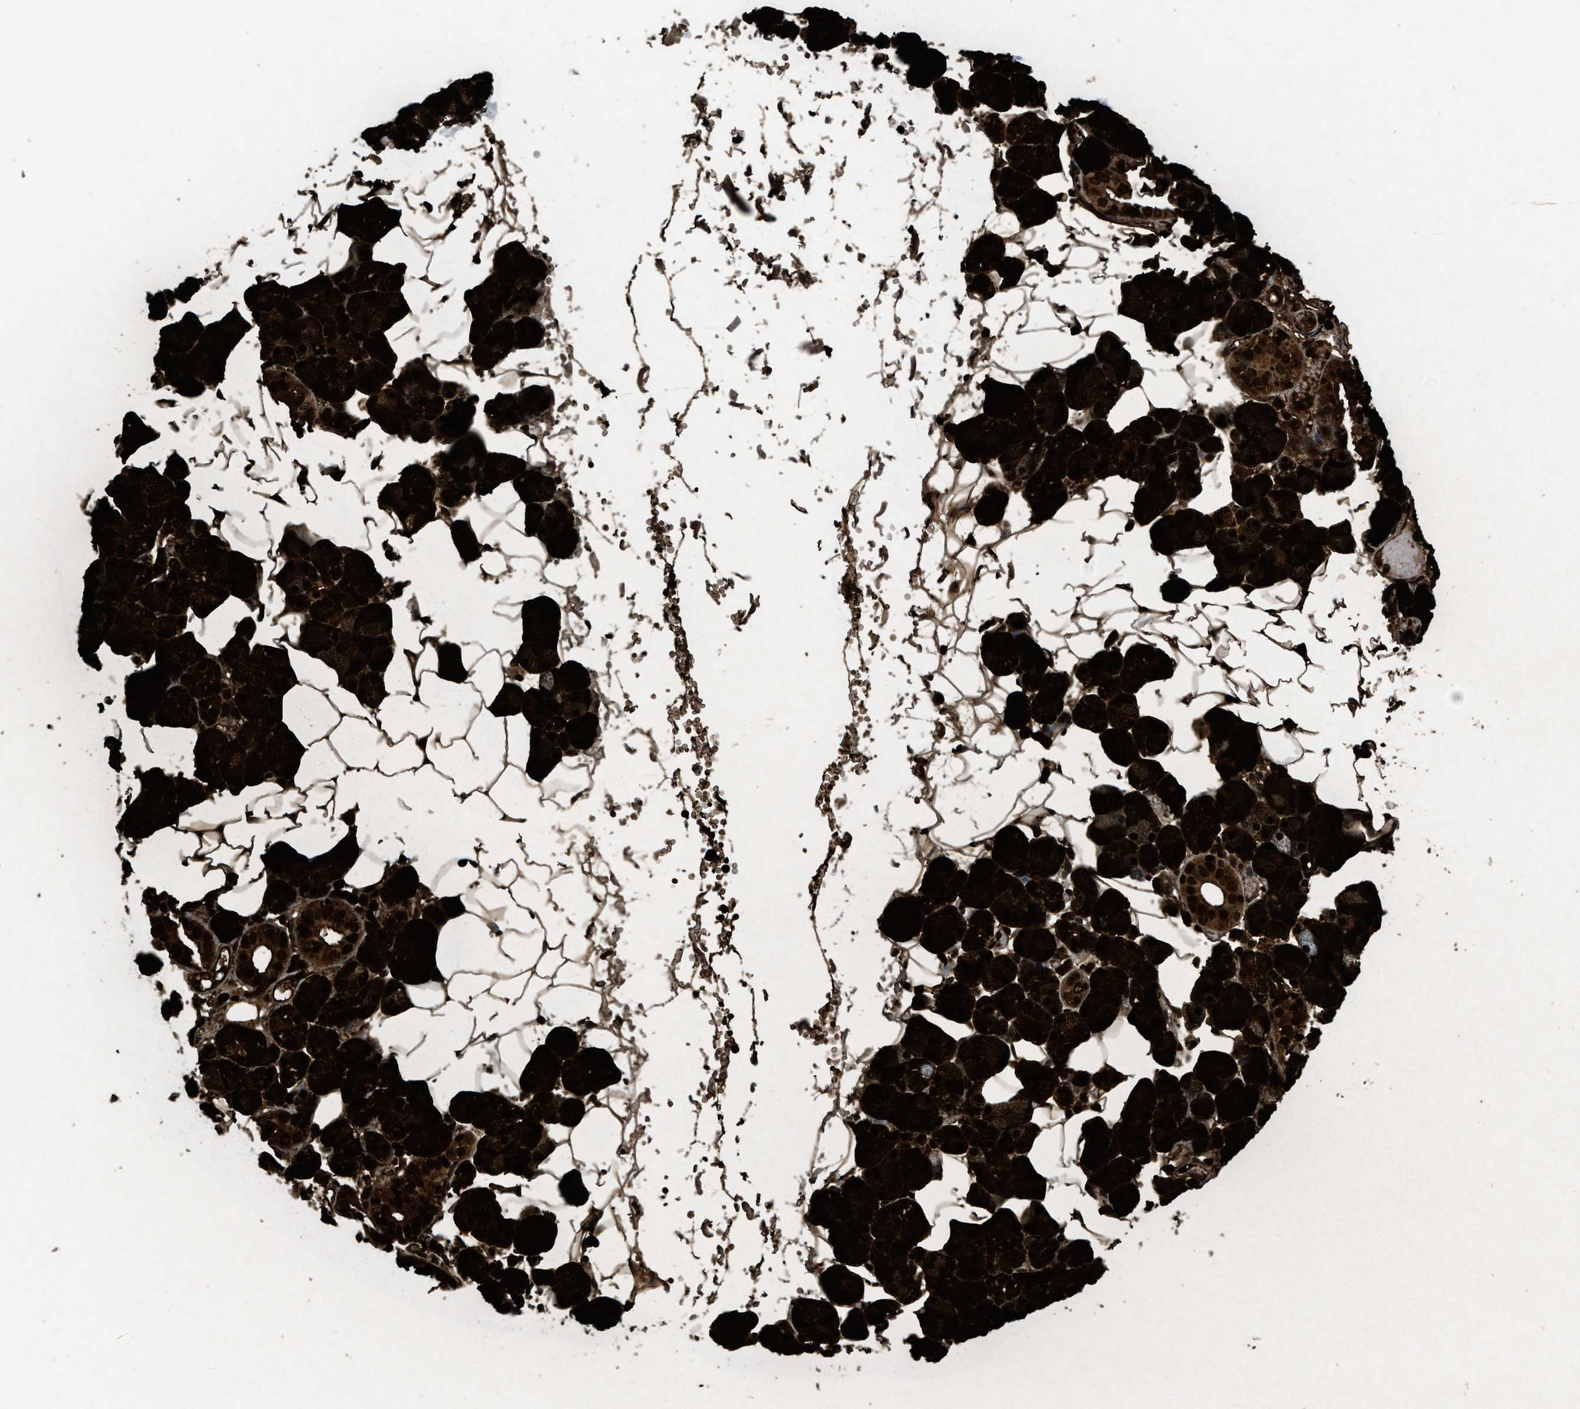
{"staining": {"intensity": "strong", "quantity": ">75%", "location": "cytoplasmic/membranous,nuclear"}, "tissue": "salivary gland", "cell_type": "Glandular cells", "image_type": "normal", "snomed": [{"axis": "morphology", "description": "Normal tissue, NOS"}, {"axis": "topography", "description": "Salivary gland"}], "caption": "Immunohistochemical staining of benign salivary gland reveals strong cytoplasmic/membranous,nuclear protein expression in about >75% of glandular cells. Ihc stains the protein of interest in brown and the nuclei are stained blue.", "gene": "PHLDA1", "patient": {"sex": "female", "age": 33}}